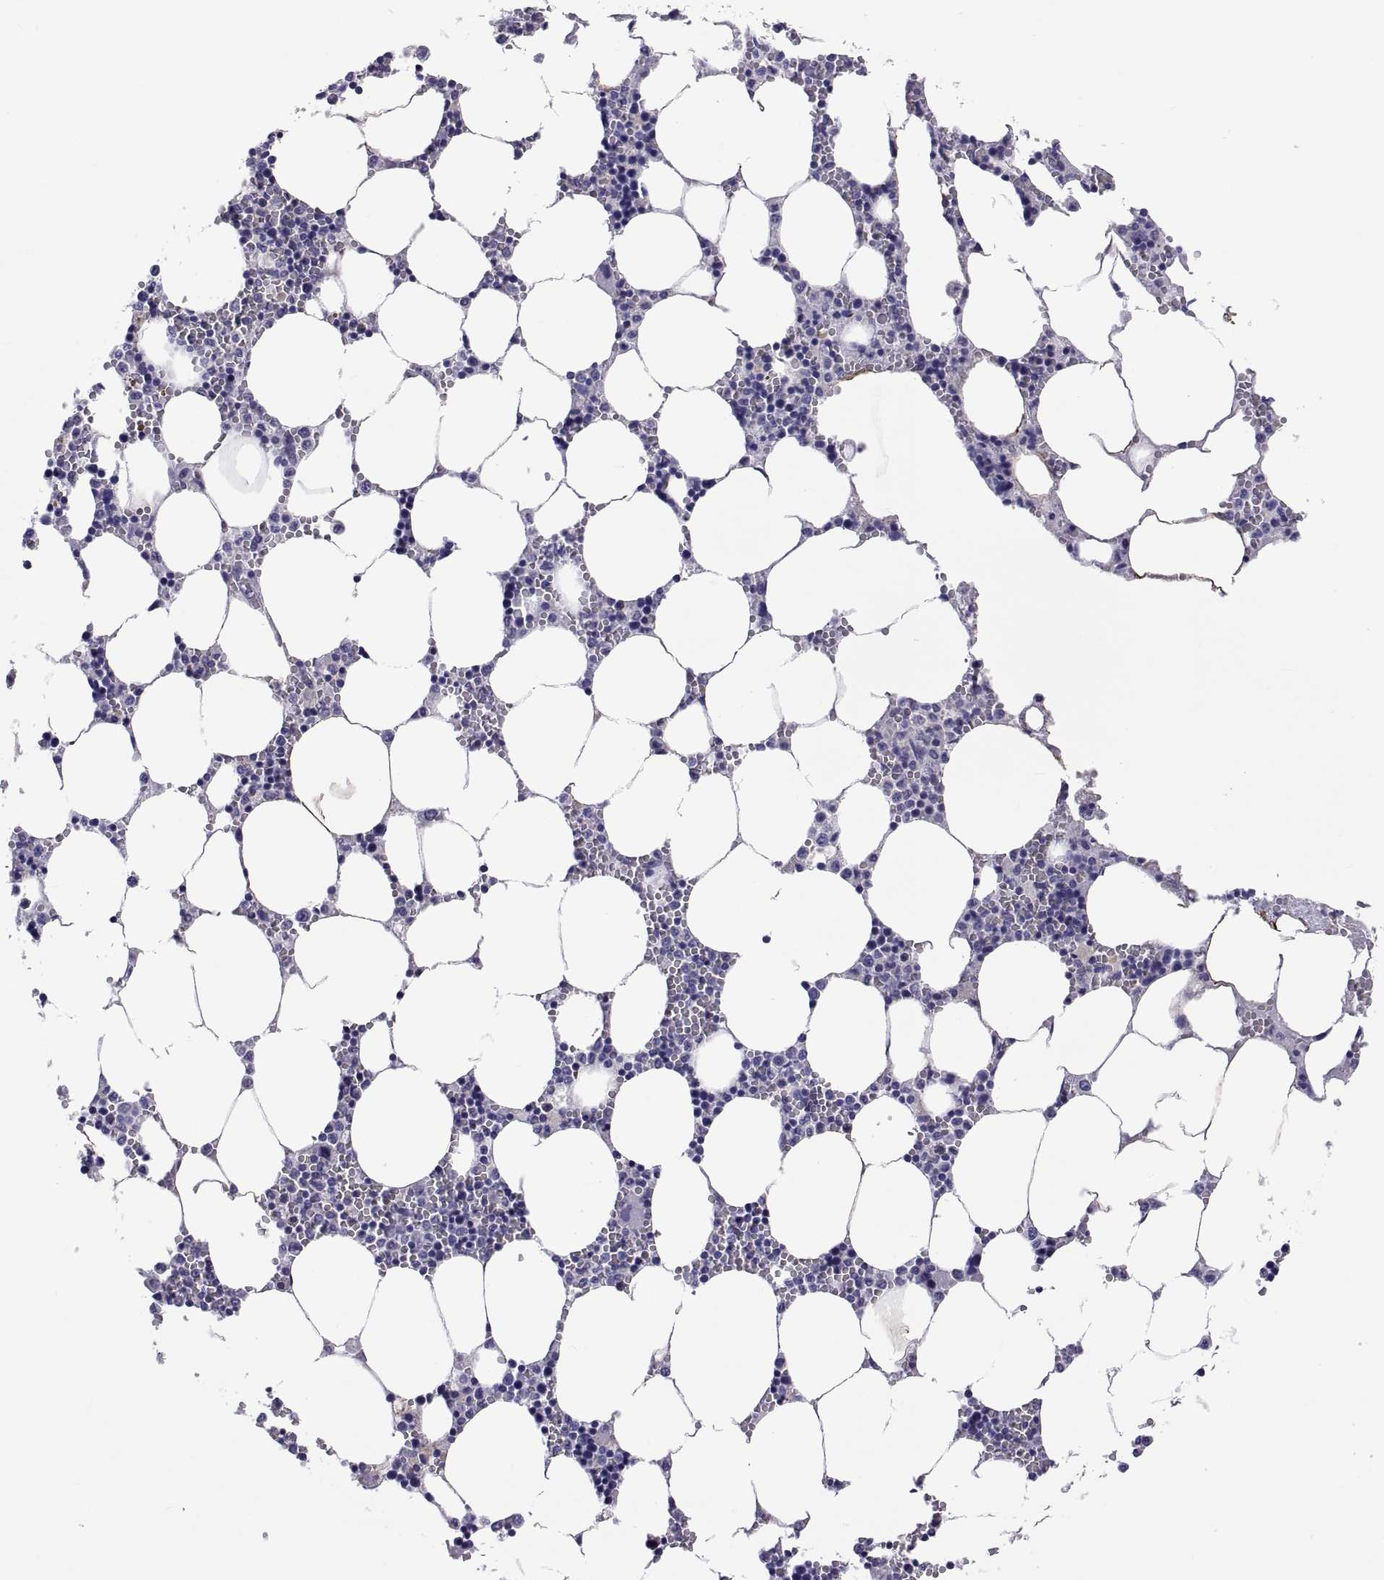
{"staining": {"intensity": "negative", "quantity": "none", "location": "none"}, "tissue": "bone marrow", "cell_type": "Hematopoietic cells", "image_type": "normal", "snomed": [{"axis": "morphology", "description": "Normal tissue, NOS"}, {"axis": "topography", "description": "Bone marrow"}], "caption": "Immunohistochemistry histopathology image of benign human bone marrow stained for a protein (brown), which shows no positivity in hematopoietic cells.", "gene": "BSPH1", "patient": {"sex": "female", "age": 64}}